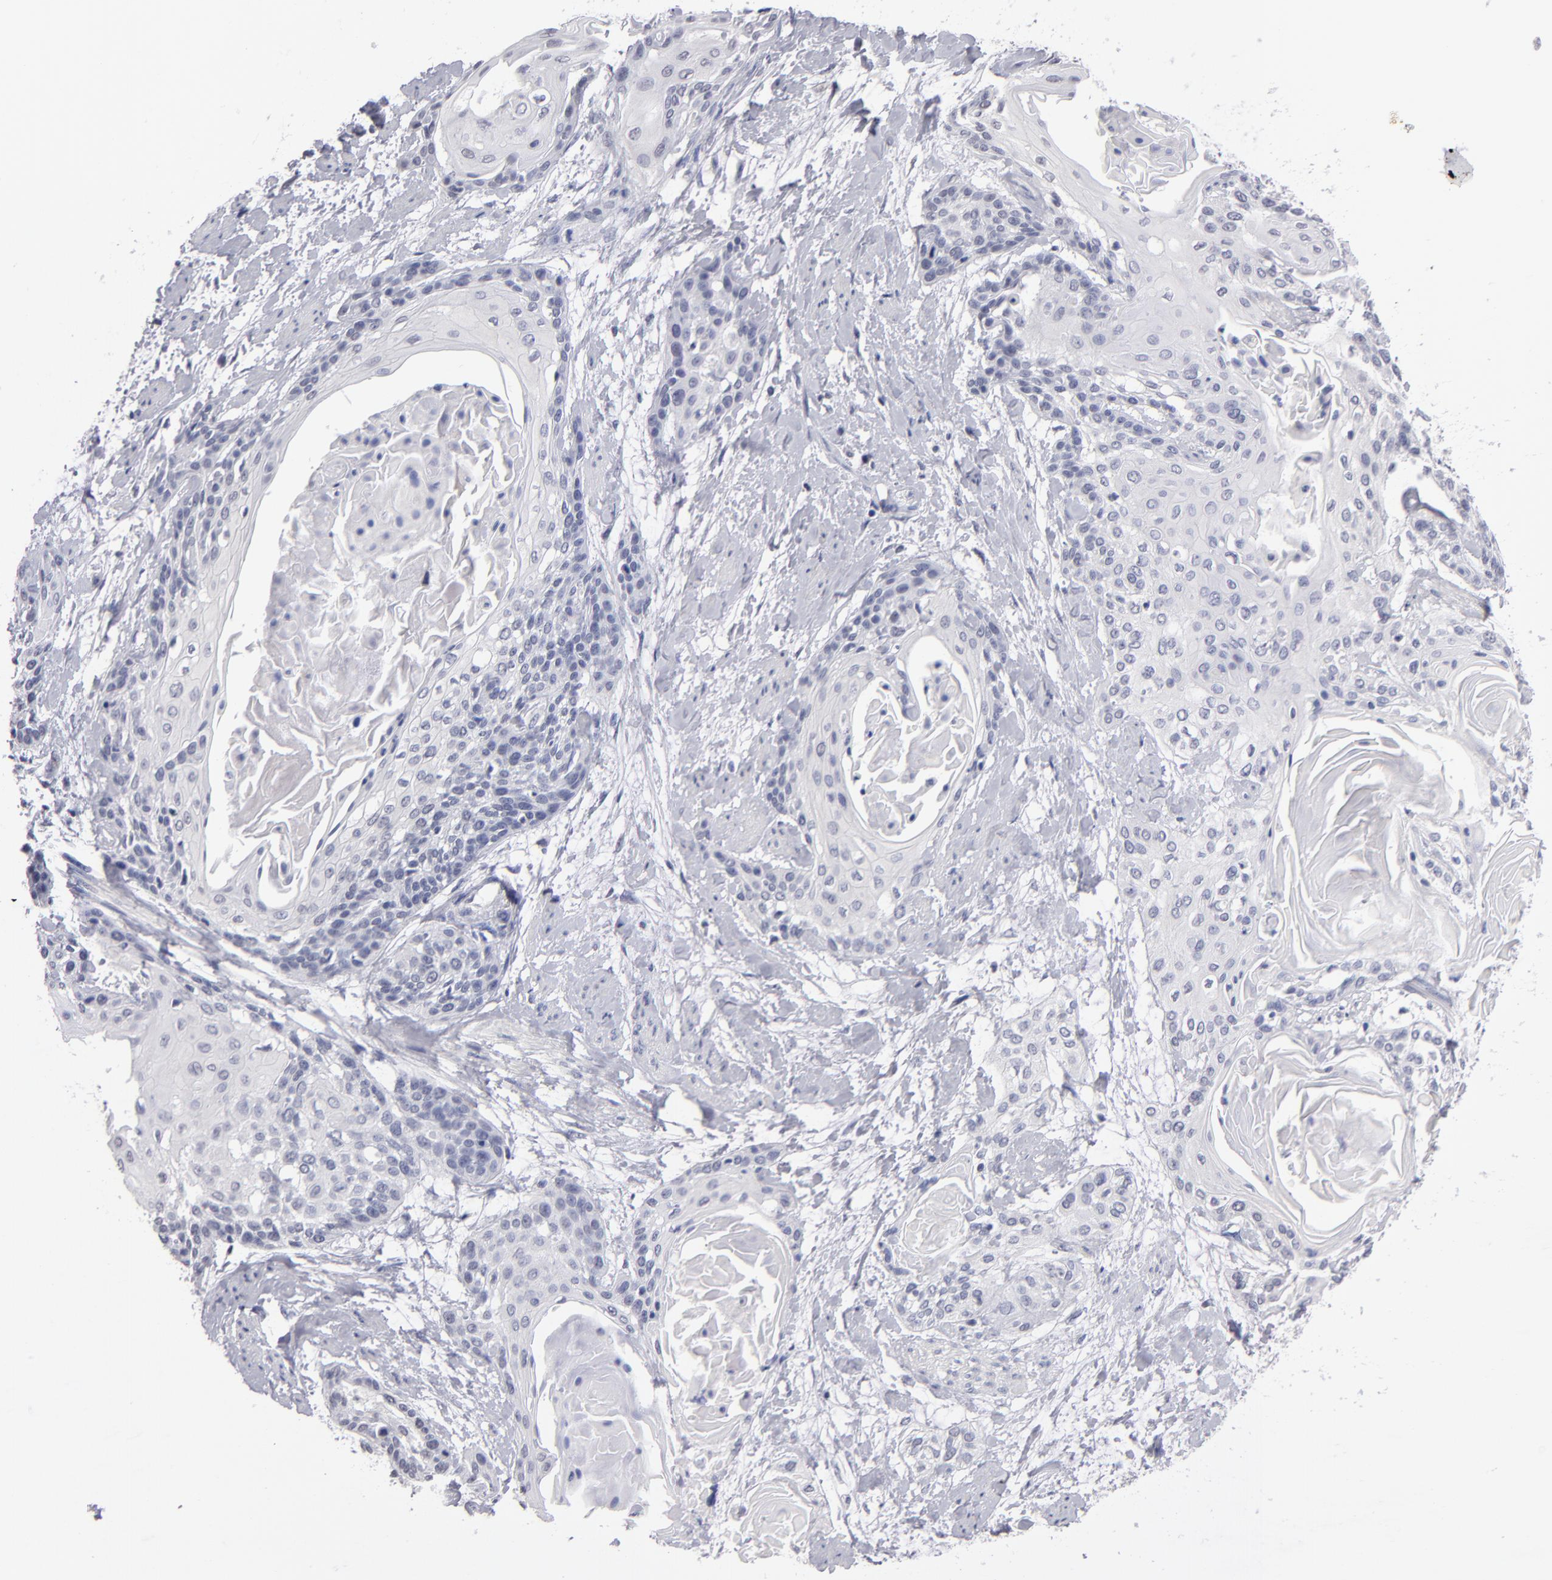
{"staining": {"intensity": "negative", "quantity": "none", "location": "none"}, "tissue": "cervical cancer", "cell_type": "Tumor cells", "image_type": "cancer", "snomed": [{"axis": "morphology", "description": "Squamous cell carcinoma, NOS"}, {"axis": "topography", "description": "Cervix"}], "caption": "IHC image of human cervical cancer stained for a protein (brown), which displays no expression in tumor cells. (Stains: DAB (3,3'-diaminobenzidine) immunohistochemistry with hematoxylin counter stain, Microscopy: brightfield microscopy at high magnification).", "gene": "TEX11", "patient": {"sex": "female", "age": 57}}